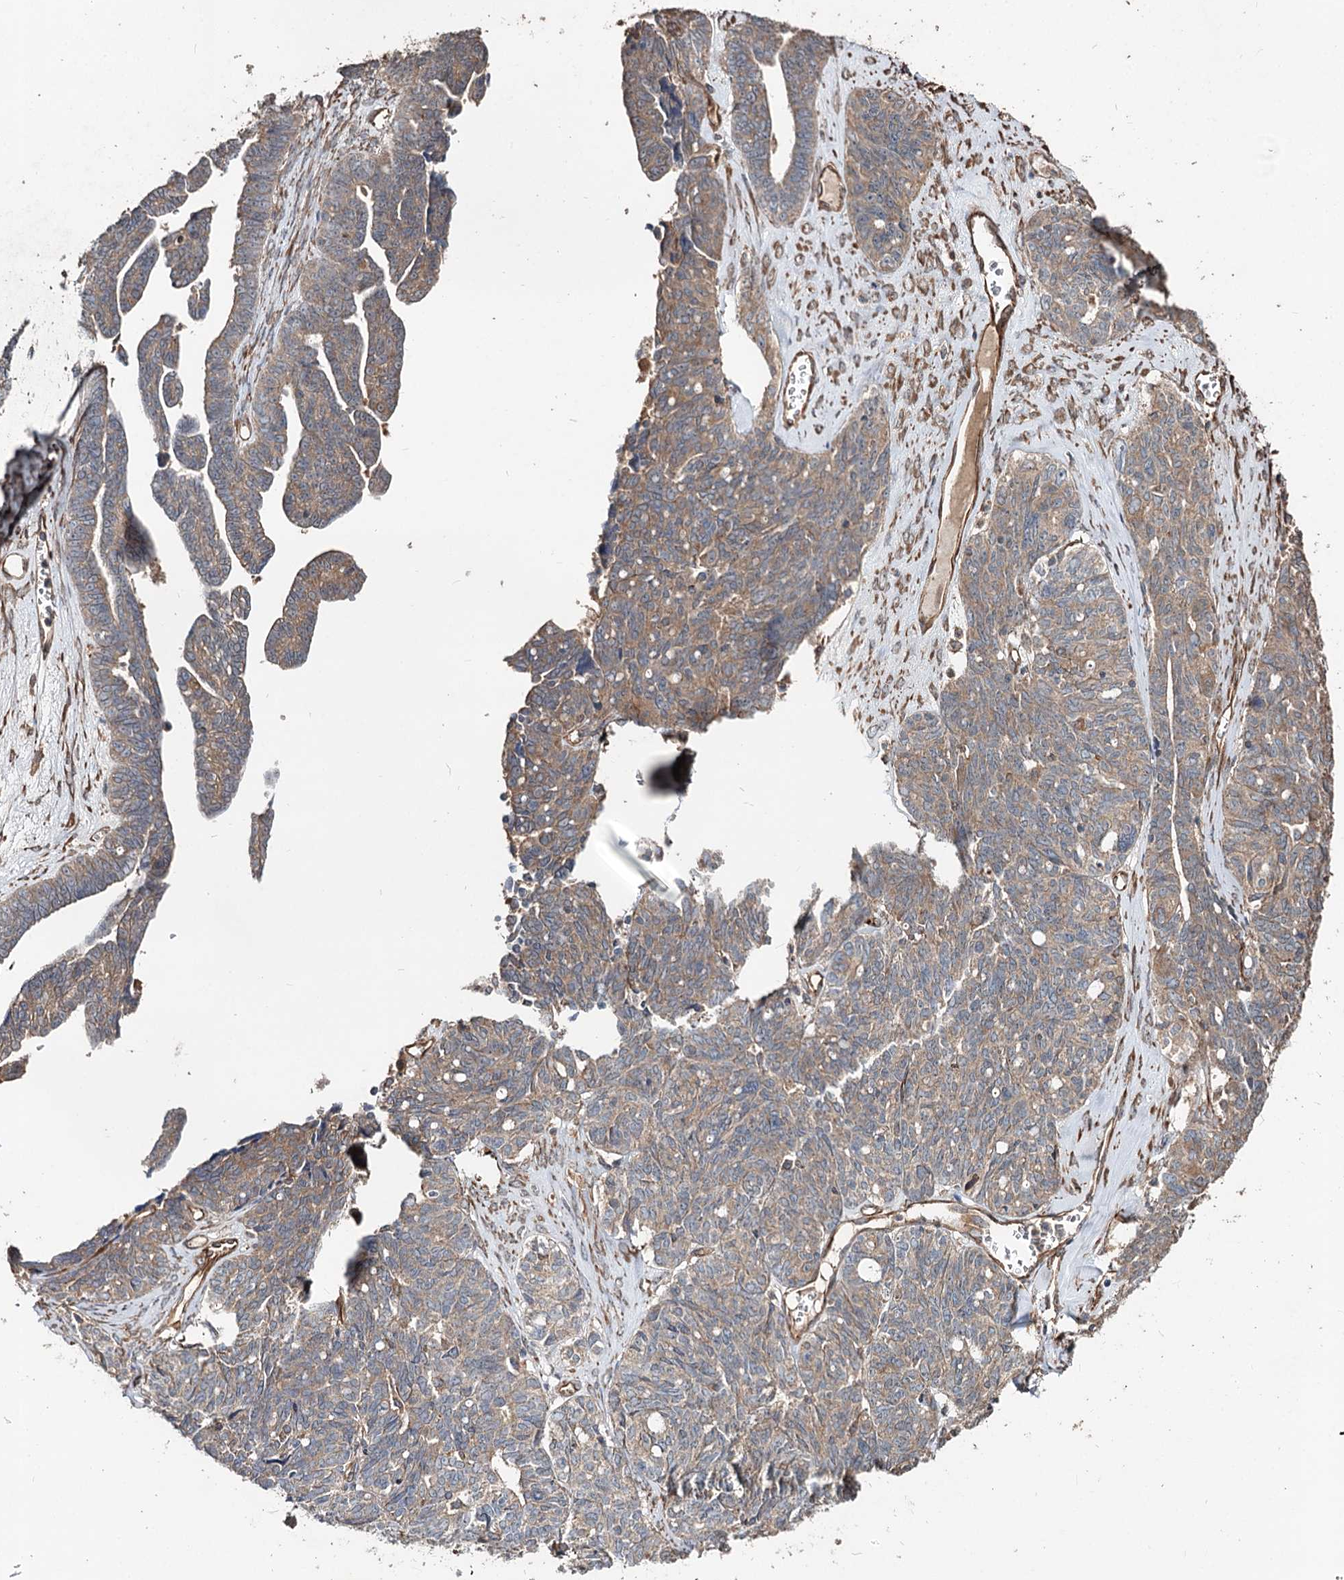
{"staining": {"intensity": "moderate", "quantity": ">75%", "location": "cytoplasmic/membranous"}, "tissue": "ovarian cancer", "cell_type": "Tumor cells", "image_type": "cancer", "snomed": [{"axis": "morphology", "description": "Cystadenocarcinoma, serous, NOS"}, {"axis": "topography", "description": "Ovary"}], "caption": "Protein expression by immunohistochemistry displays moderate cytoplasmic/membranous expression in about >75% of tumor cells in ovarian cancer. (brown staining indicates protein expression, while blue staining denotes nuclei).", "gene": "SPART", "patient": {"sex": "female", "age": 79}}